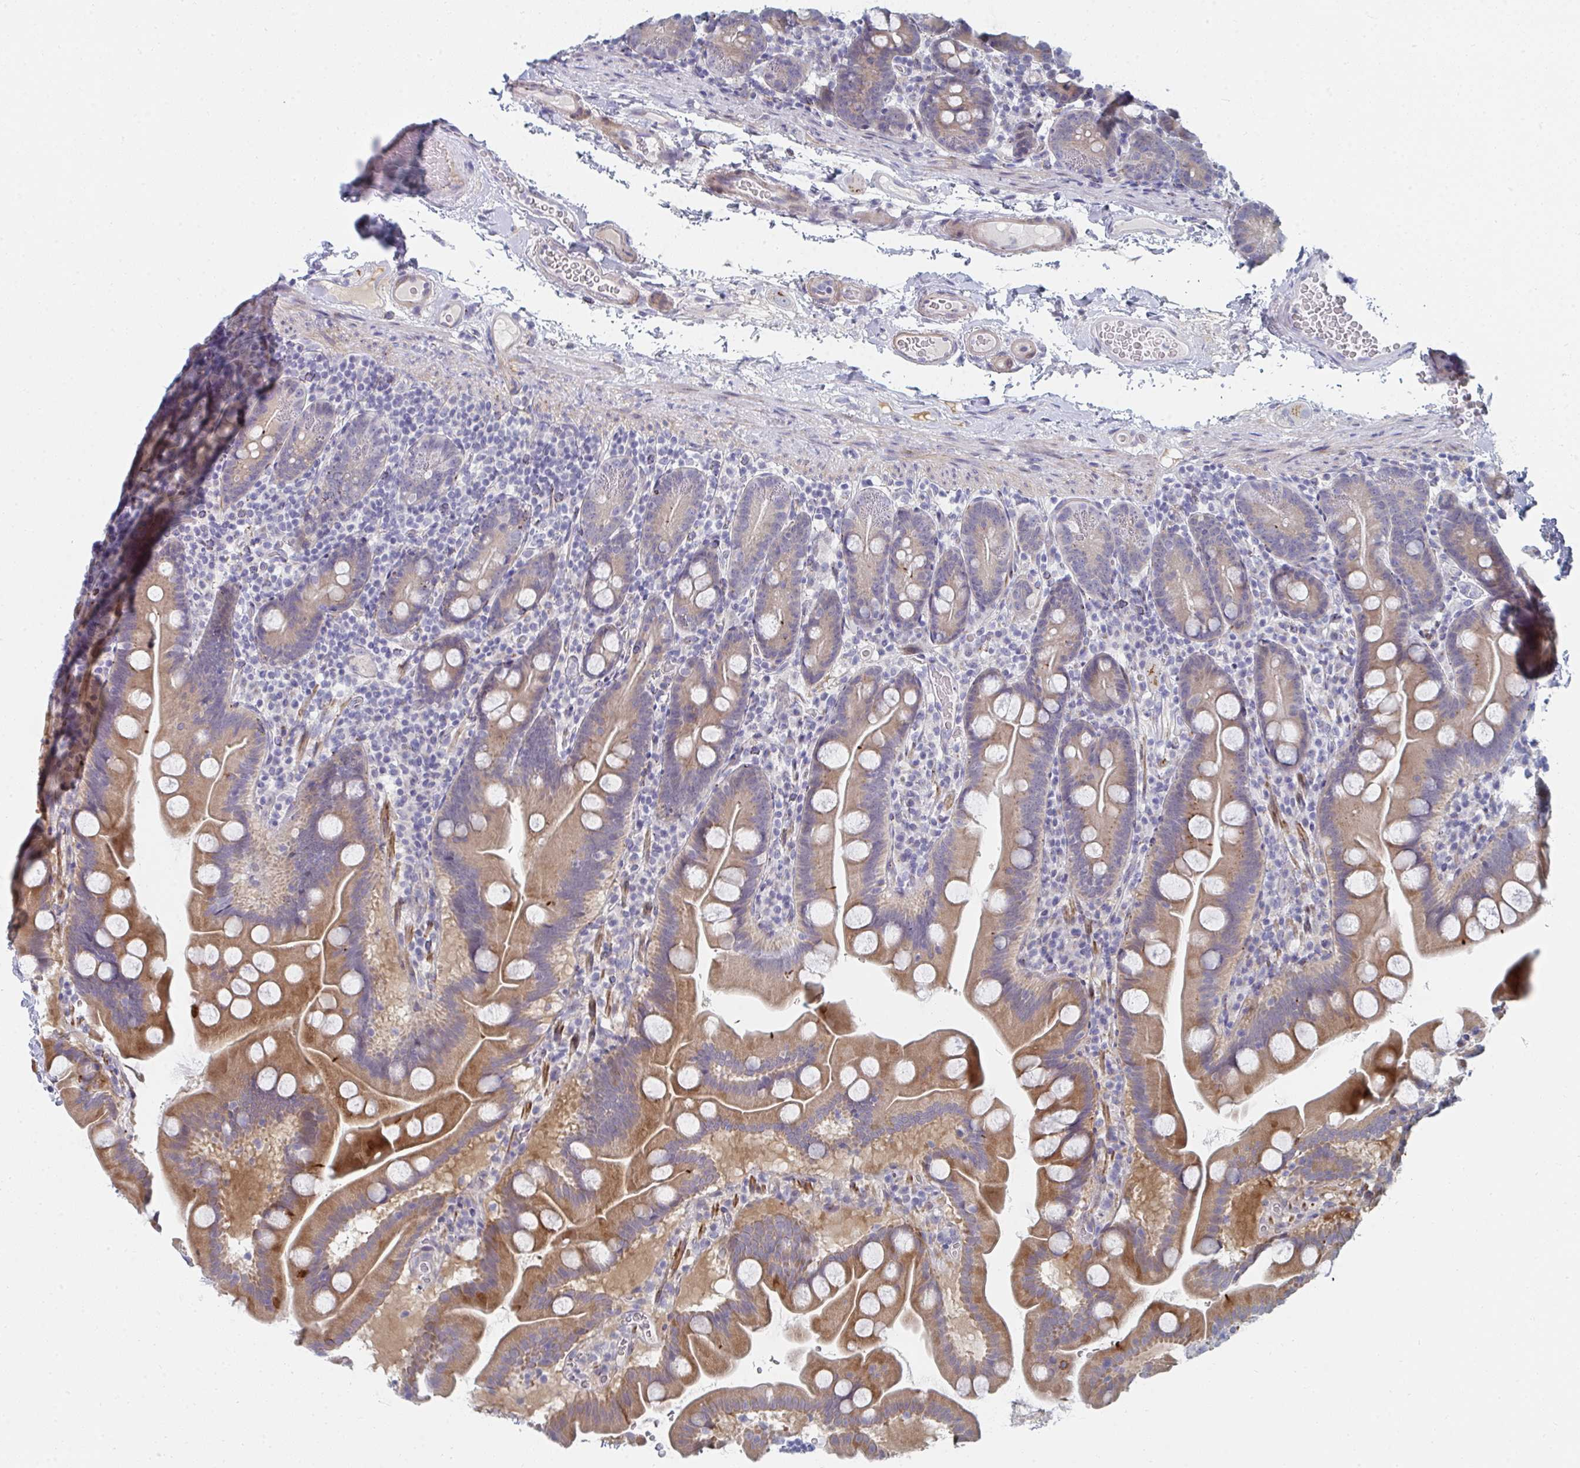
{"staining": {"intensity": "moderate", "quantity": "25%-75%", "location": "cytoplasmic/membranous"}, "tissue": "small intestine", "cell_type": "Glandular cells", "image_type": "normal", "snomed": [{"axis": "morphology", "description": "Normal tissue, NOS"}, {"axis": "topography", "description": "Small intestine"}], "caption": "IHC (DAB) staining of normal human small intestine shows moderate cytoplasmic/membranous protein staining in about 25%-75% of glandular cells.", "gene": "PSMG1", "patient": {"sex": "female", "age": 68}}